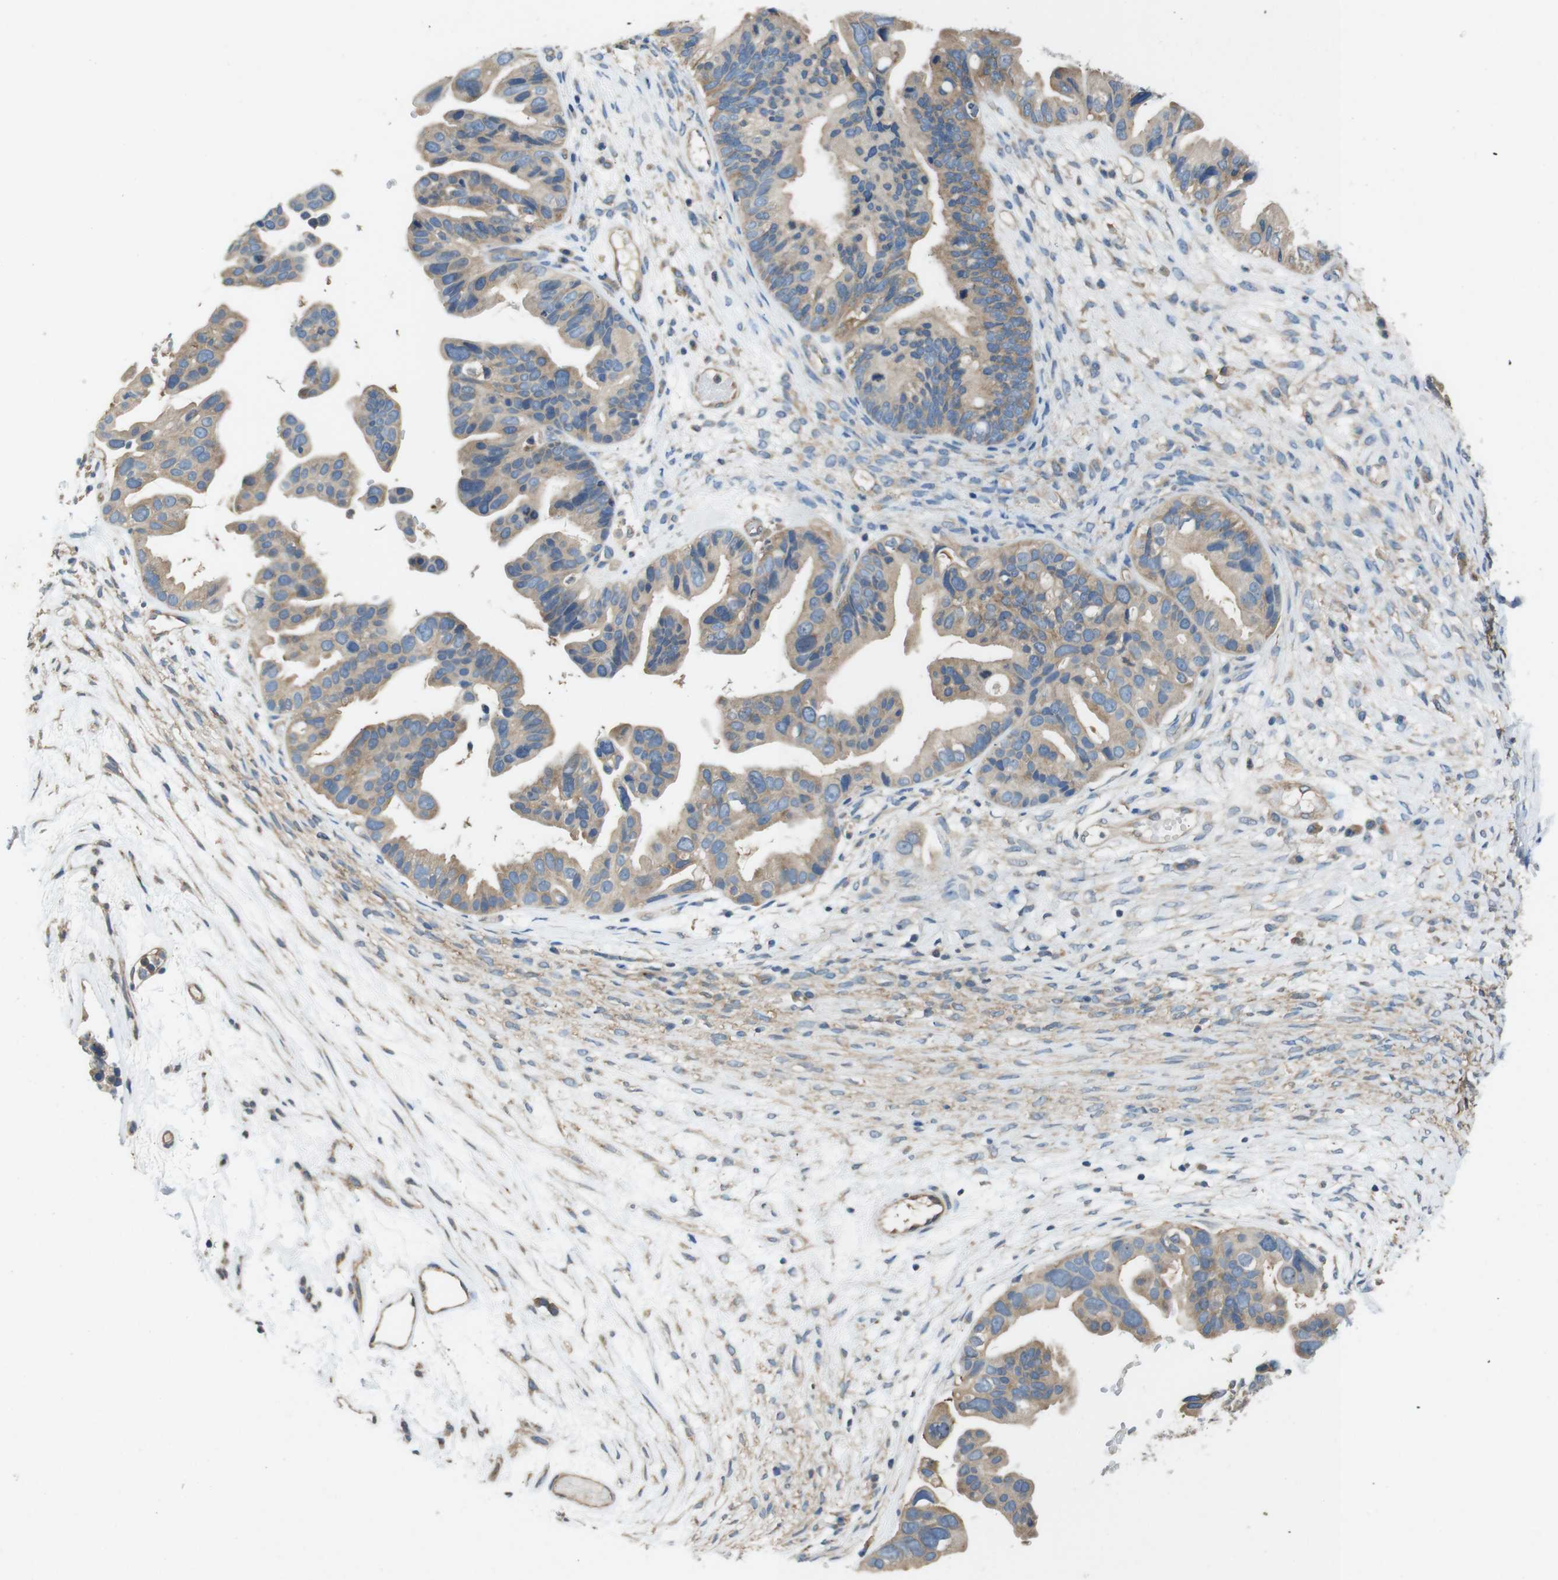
{"staining": {"intensity": "weak", "quantity": ">75%", "location": "cytoplasmic/membranous"}, "tissue": "ovarian cancer", "cell_type": "Tumor cells", "image_type": "cancer", "snomed": [{"axis": "morphology", "description": "Cystadenocarcinoma, serous, NOS"}, {"axis": "topography", "description": "Ovary"}], "caption": "Immunohistochemical staining of ovarian serous cystadenocarcinoma exhibits weak cytoplasmic/membranous protein staining in about >75% of tumor cells.", "gene": "DCTN1", "patient": {"sex": "female", "age": 56}}